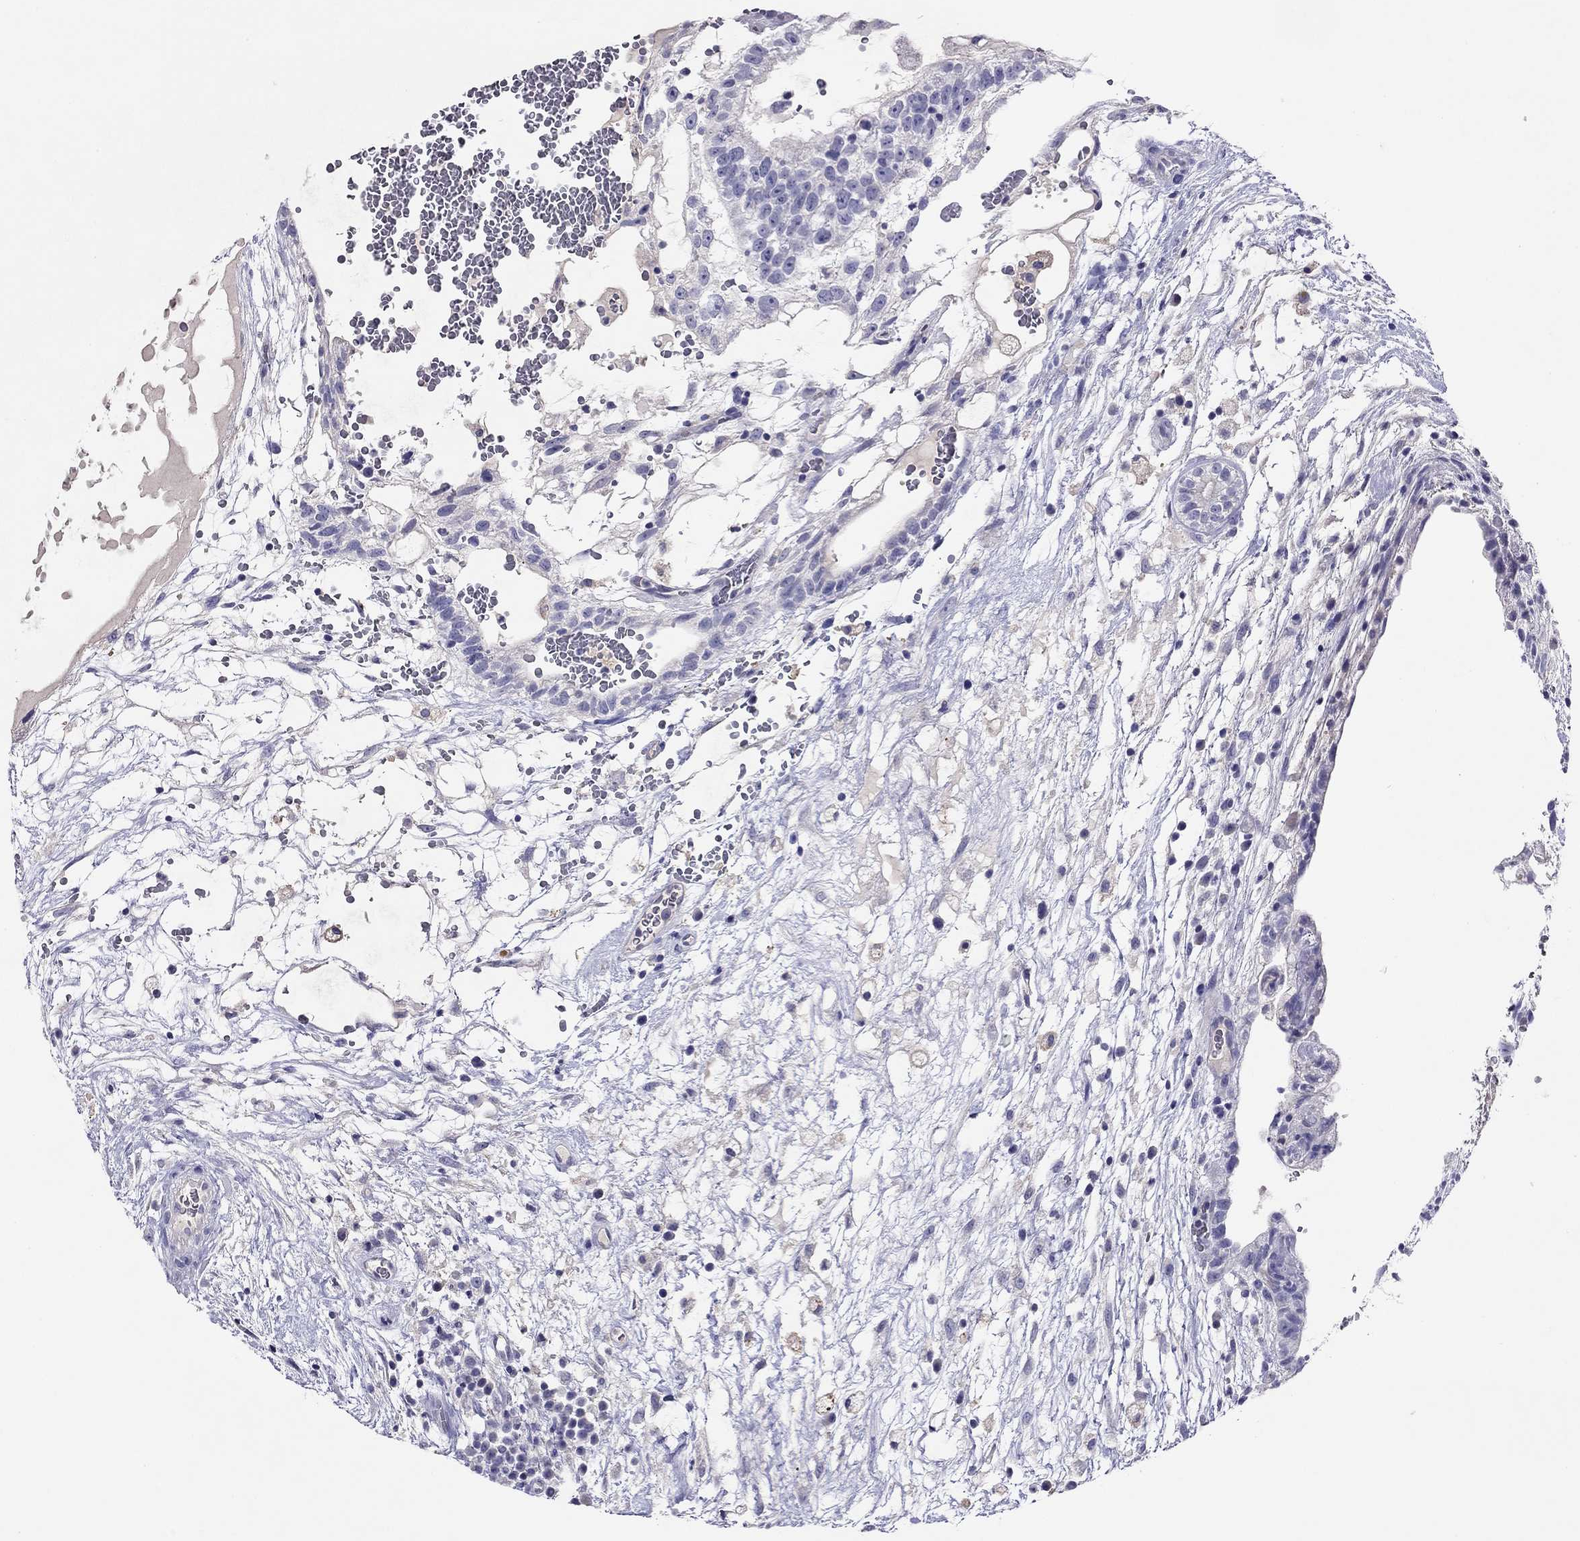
{"staining": {"intensity": "negative", "quantity": "none", "location": "none"}, "tissue": "testis cancer", "cell_type": "Tumor cells", "image_type": "cancer", "snomed": [{"axis": "morphology", "description": "Normal tissue, NOS"}, {"axis": "morphology", "description": "Carcinoma, Embryonal, NOS"}, {"axis": "topography", "description": "Testis"}], "caption": "This is a histopathology image of IHC staining of testis embryonal carcinoma, which shows no positivity in tumor cells. The staining is performed using DAB brown chromogen with nuclei counter-stained in using hematoxylin.", "gene": "CAPNS2", "patient": {"sex": "male", "age": 32}}